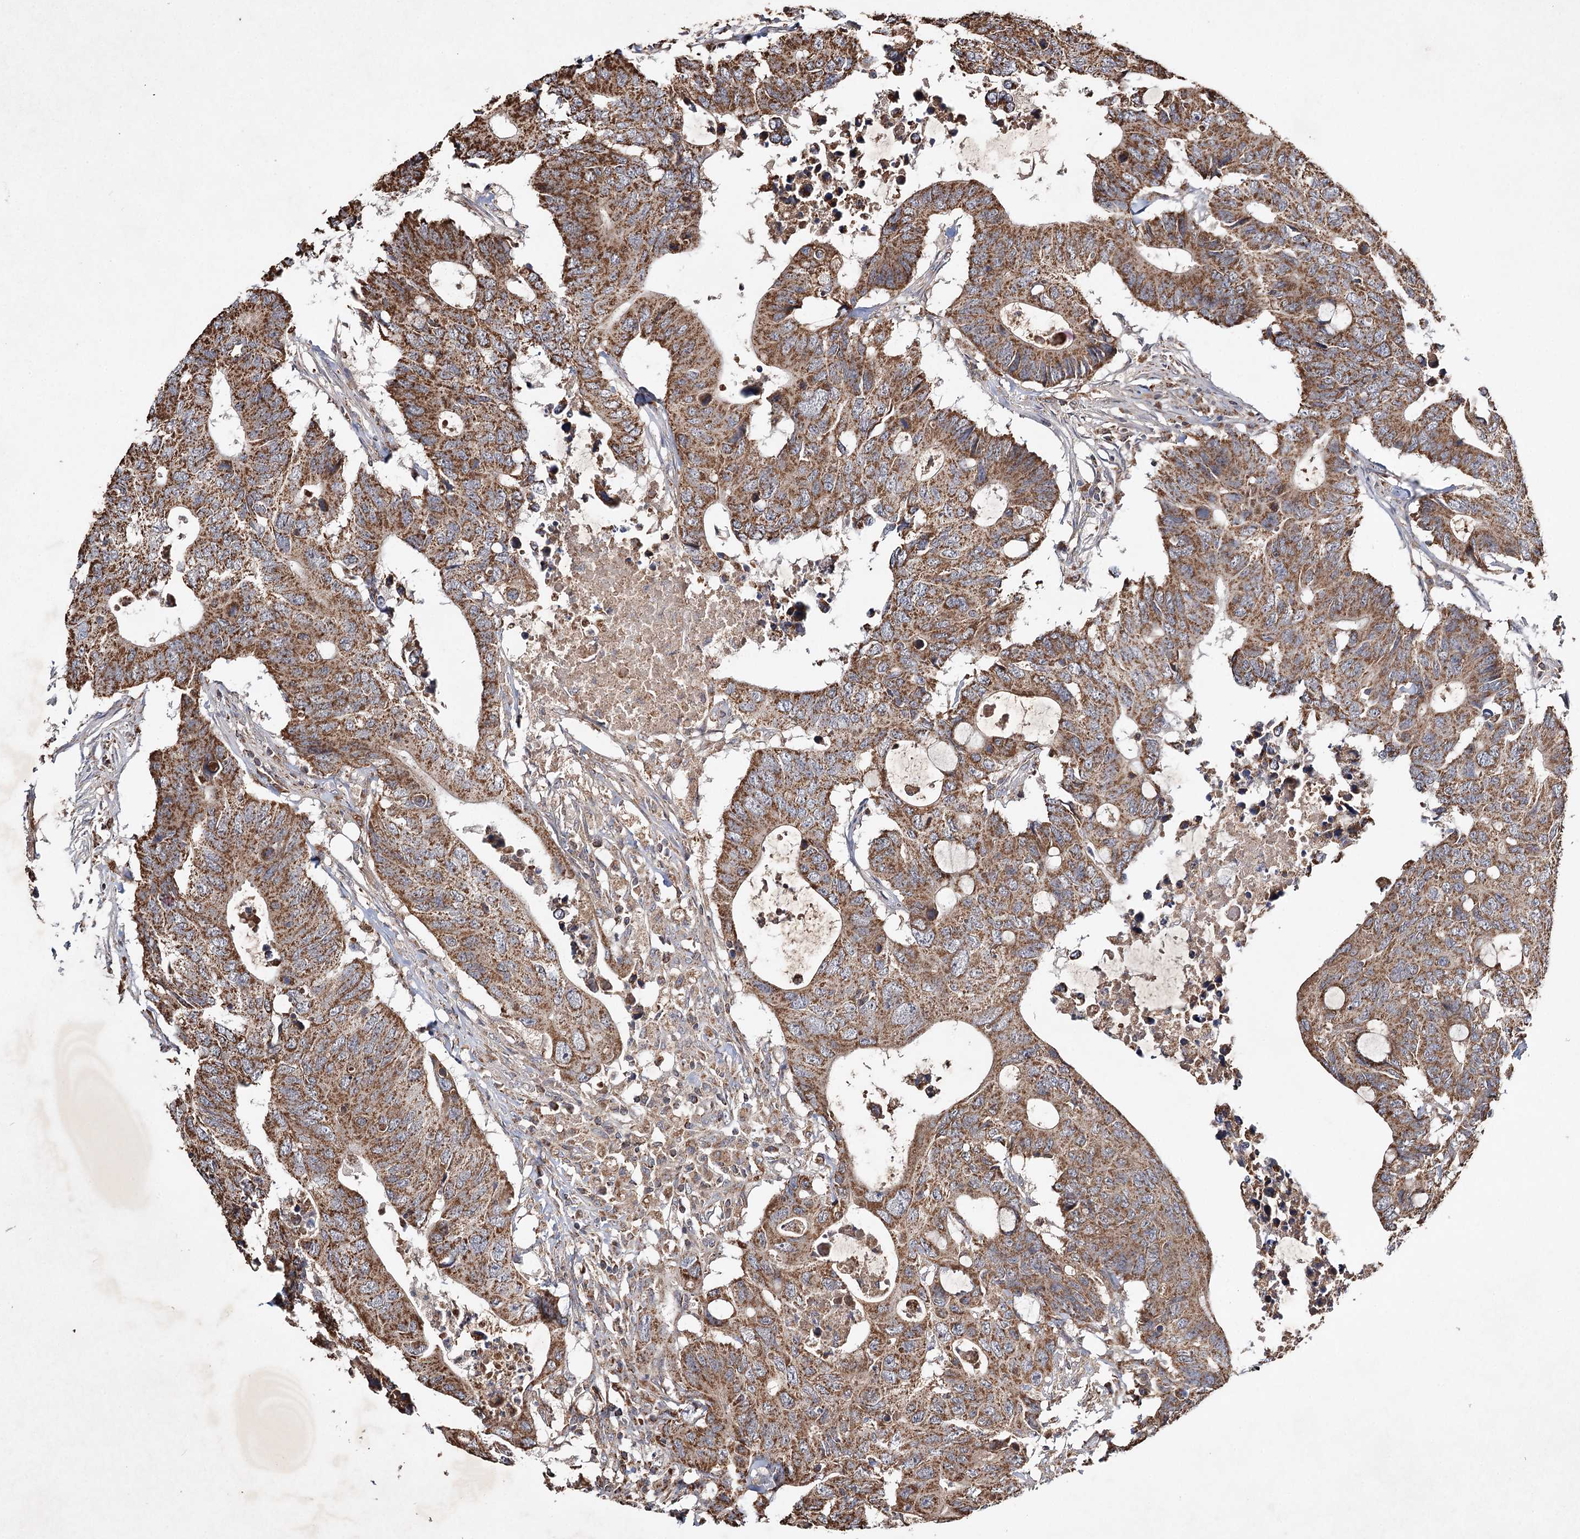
{"staining": {"intensity": "moderate", "quantity": ">75%", "location": "cytoplasmic/membranous"}, "tissue": "colorectal cancer", "cell_type": "Tumor cells", "image_type": "cancer", "snomed": [{"axis": "morphology", "description": "Adenocarcinoma, NOS"}, {"axis": "topography", "description": "Colon"}], "caption": "Immunohistochemical staining of adenocarcinoma (colorectal) displays medium levels of moderate cytoplasmic/membranous positivity in approximately >75% of tumor cells. The staining was performed using DAB (3,3'-diaminobenzidine) to visualize the protein expression in brown, while the nuclei were stained in blue with hematoxylin (Magnification: 20x).", "gene": "PIK3CB", "patient": {"sex": "male", "age": 71}}